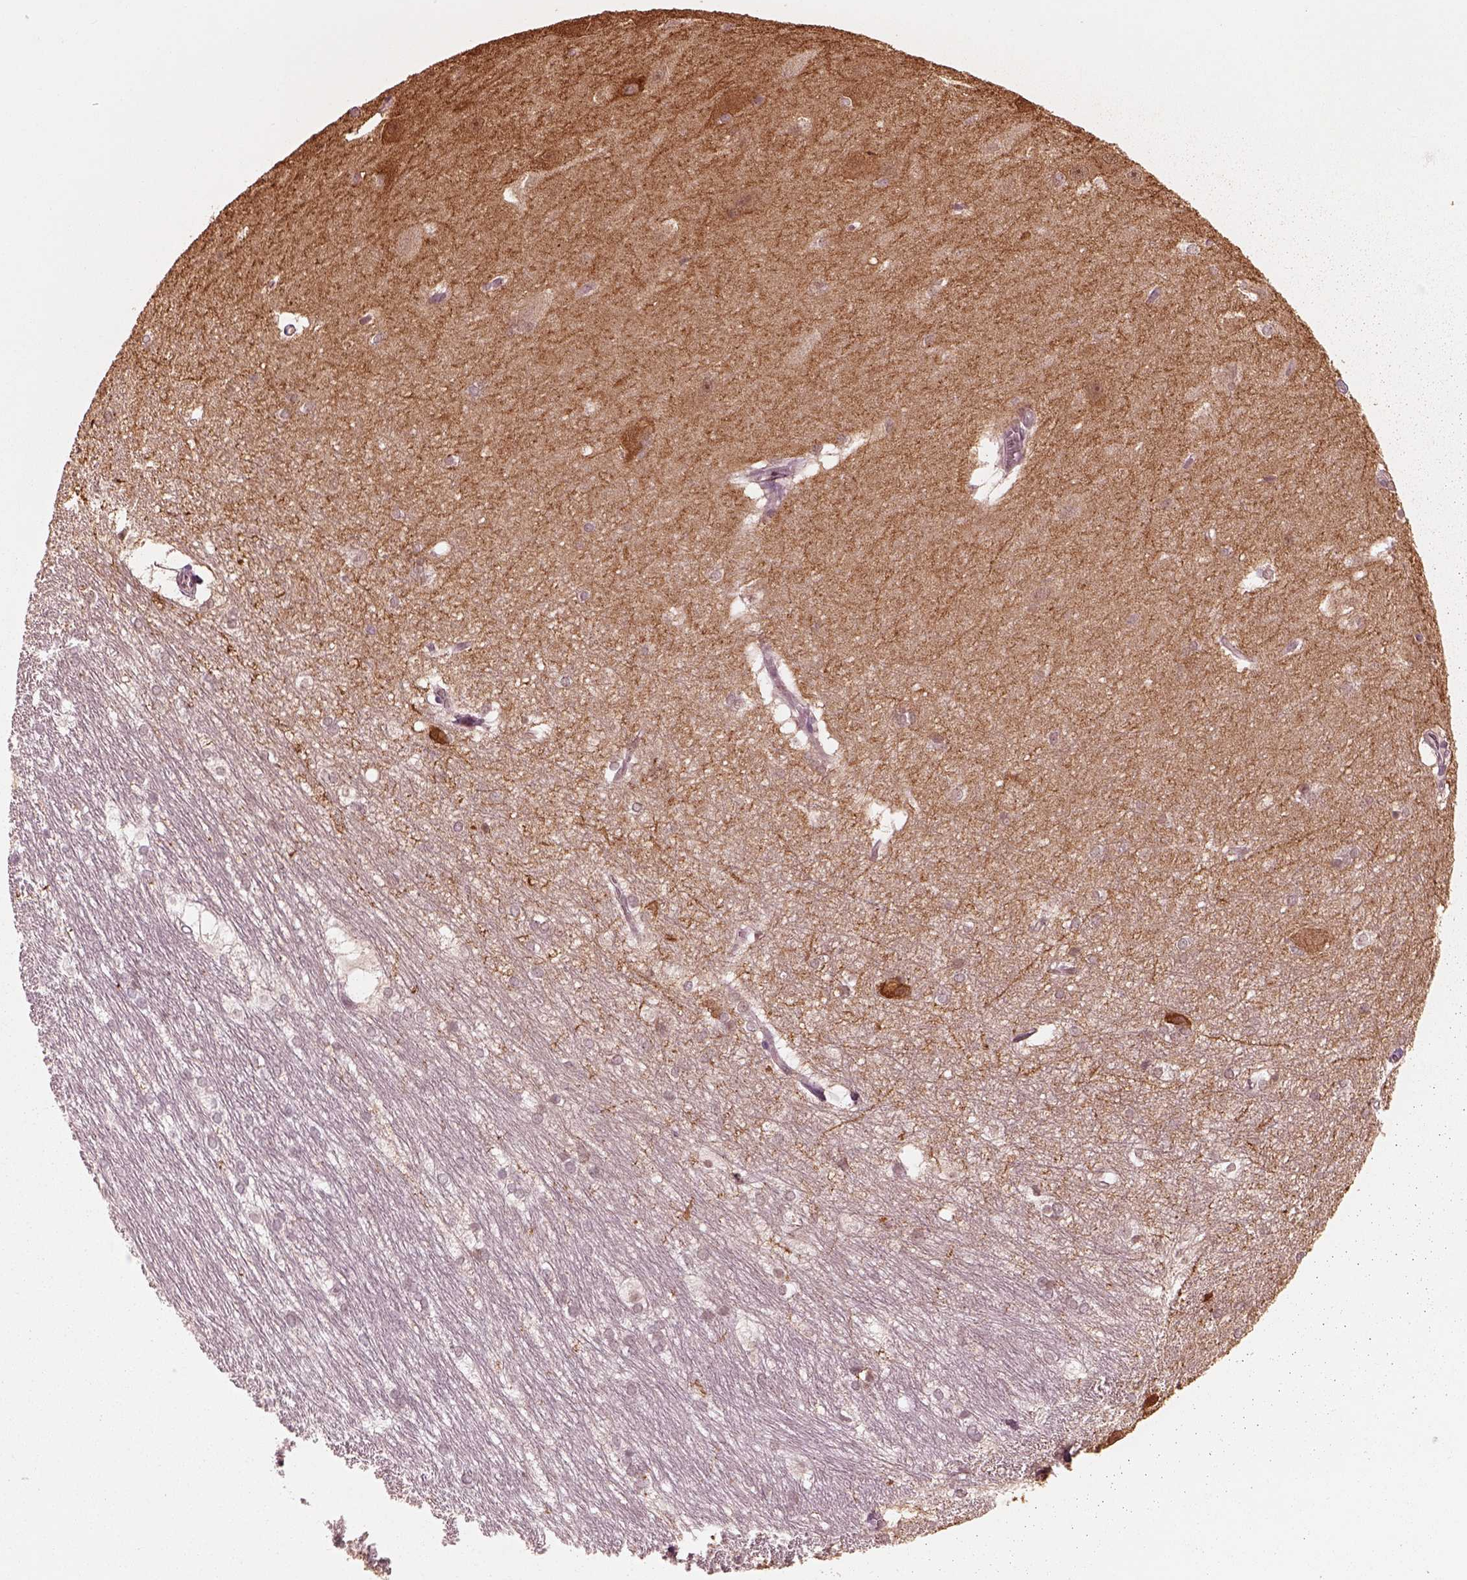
{"staining": {"intensity": "moderate", "quantity": "25%-75%", "location": "cytoplasmic/membranous"}, "tissue": "hippocampus", "cell_type": "Glial cells", "image_type": "normal", "snomed": [{"axis": "morphology", "description": "Normal tissue, NOS"}, {"axis": "topography", "description": "Cerebral cortex"}, {"axis": "topography", "description": "Hippocampus"}], "caption": "The histopathology image reveals a brown stain indicating the presence of a protein in the cytoplasmic/membranous of glial cells in hippocampus.", "gene": "GPRIN1", "patient": {"sex": "female", "age": 19}}